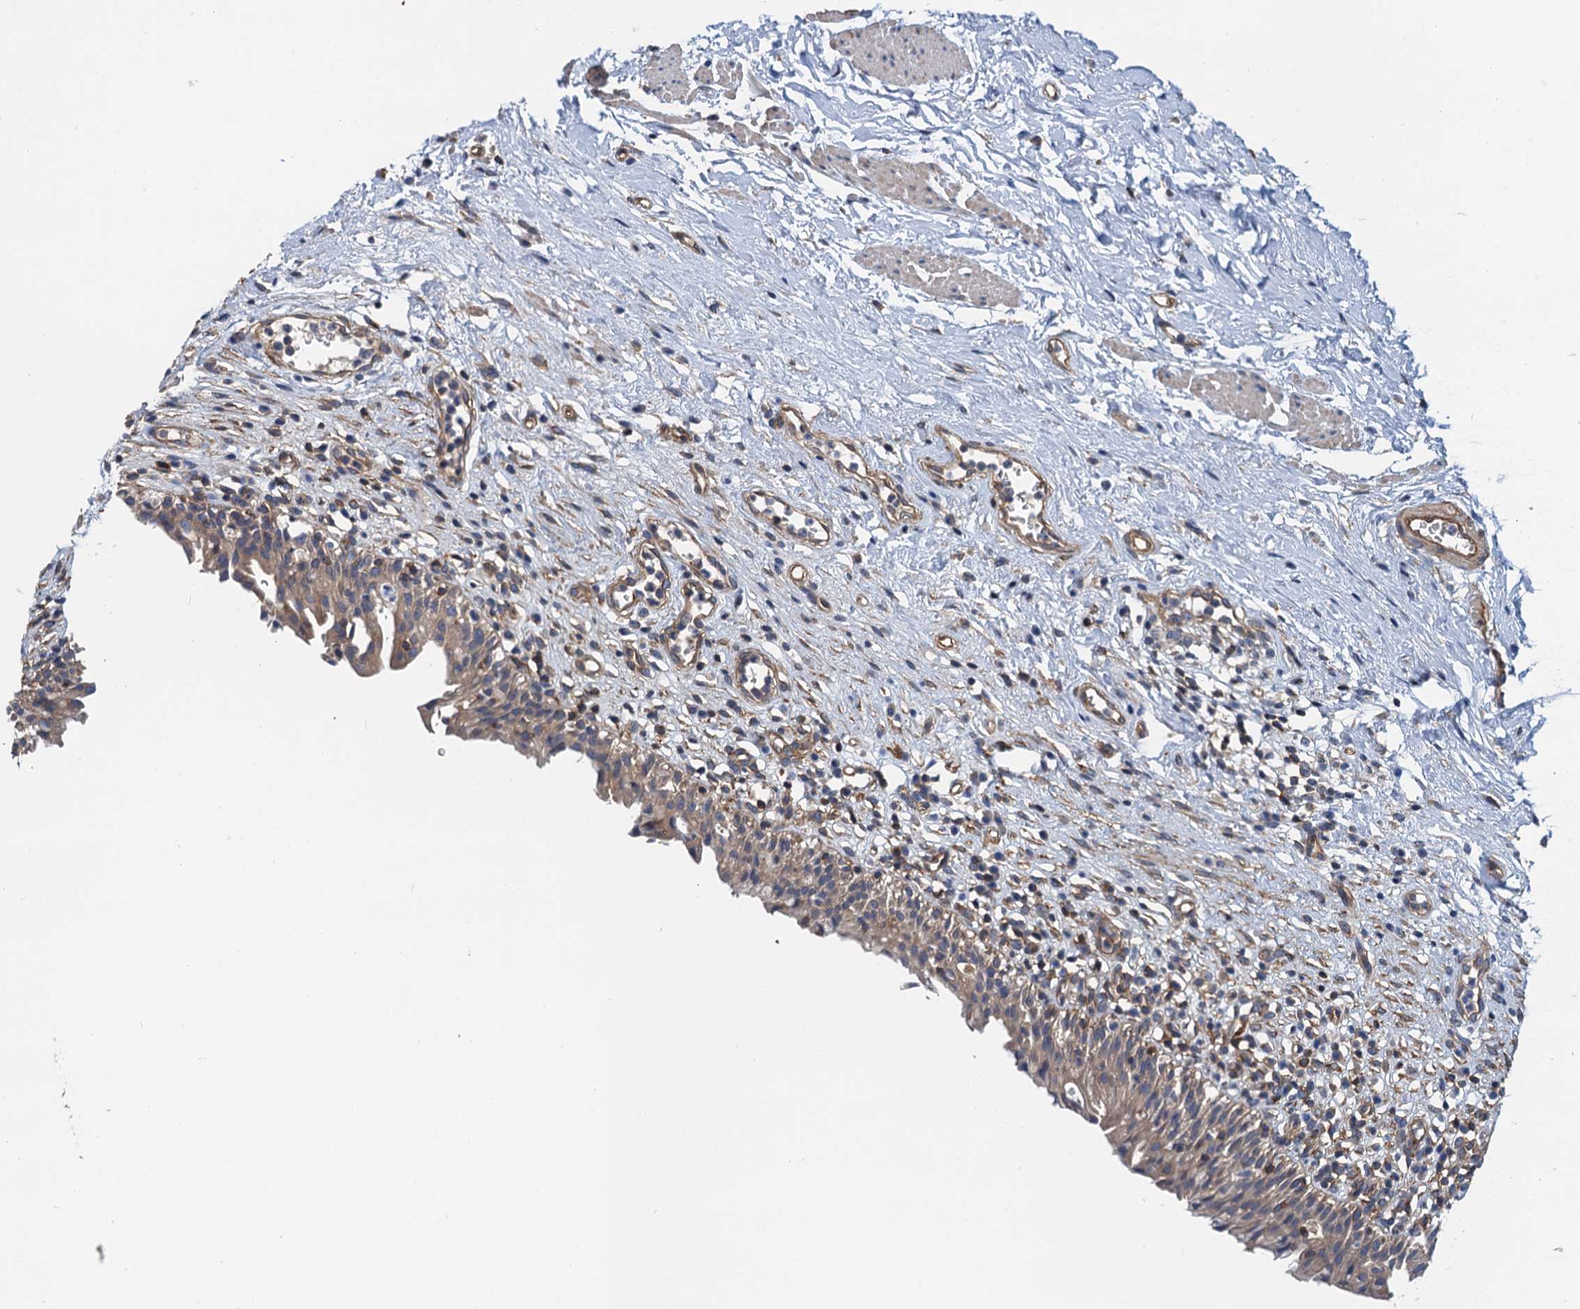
{"staining": {"intensity": "weak", "quantity": "25%-75%", "location": "cytoplasmic/membranous"}, "tissue": "urinary bladder", "cell_type": "Urothelial cells", "image_type": "normal", "snomed": [{"axis": "morphology", "description": "Normal tissue, NOS"}, {"axis": "morphology", "description": "Inflammation, NOS"}, {"axis": "topography", "description": "Urinary bladder"}], "caption": "IHC image of normal urinary bladder: human urinary bladder stained using immunohistochemistry (IHC) demonstrates low levels of weak protein expression localized specifically in the cytoplasmic/membranous of urothelial cells, appearing as a cytoplasmic/membranous brown color.", "gene": "ROGDI", "patient": {"sex": "male", "age": 63}}